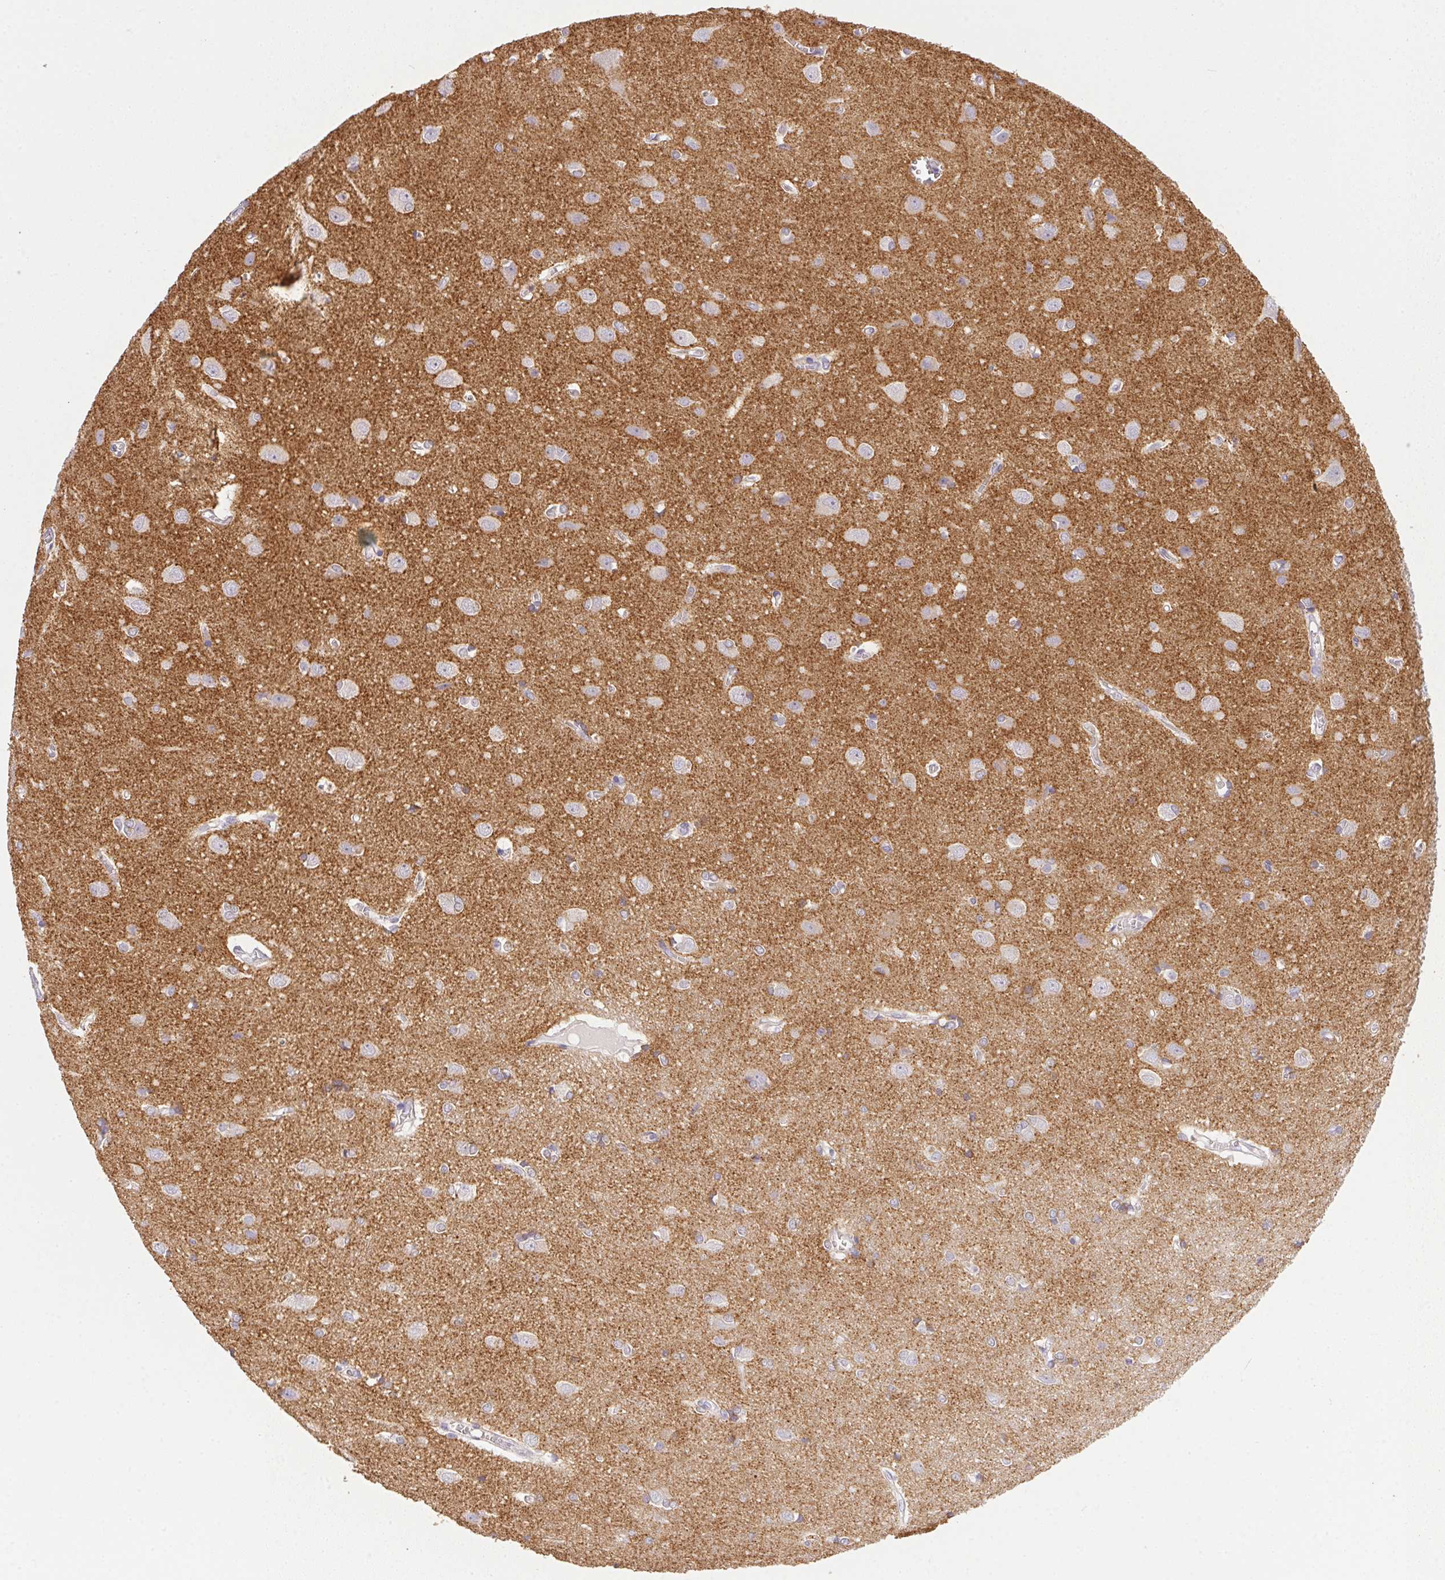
{"staining": {"intensity": "negative", "quantity": "none", "location": "none"}, "tissue": "cerebral cortex", "cell_type": "Endothelial cells", "image_type": "normal", "snomed": [{"axis": "morphology", "description": "Normal tissue, NOS"}, {"axis": "topography", "description": "Cerebral cortex"}], "caption": "Protein analysis of benign cerebral cortex demonstrates no significant staining in endothelial cells. (DAB (3,3'-diaminobenzidine) IHC visualized using brightfield microscopy, high magnification).", "gene": "SLC17A7", "patient": {"sex": "male", "age": 37}}